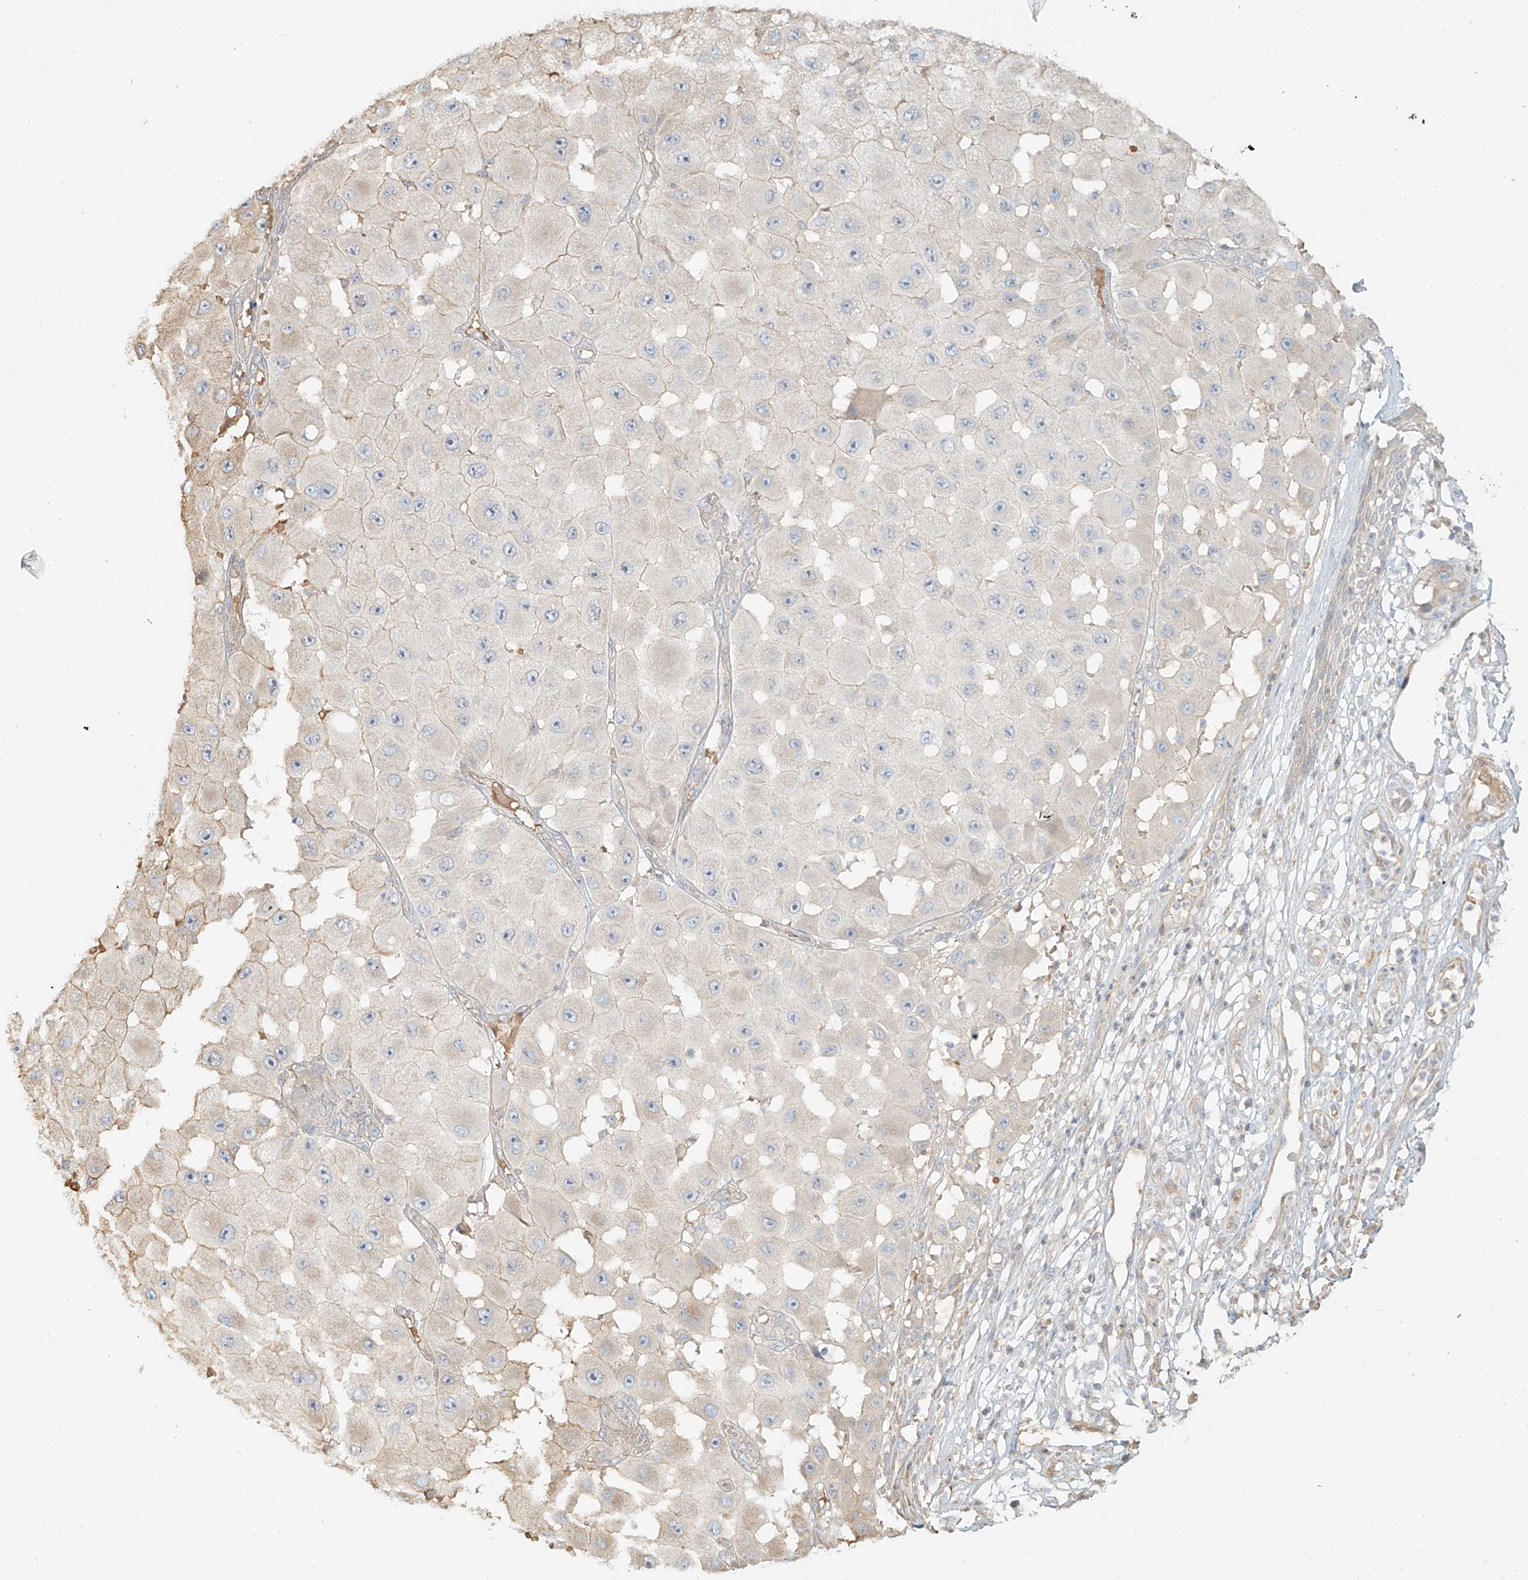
{"staining": {"intensity": "negative", "quantity": "none", "location": "none"}, "tissue": "melanoma", "cell_type": "Tumor cells", "image_type": "cancer", "snomed": [{"axis": "morphology", "description": "Malignant melanoma, NOS"}, {"axis": "topography", "description": "Skin"}], "caption": "A photomicrograph of human melanoma is negative for staining in tumor cells. (IHC, brightfield microscopy, high magnification).", "gene": "UPK1B", "patient": {"sex": "female", "age": 81}}